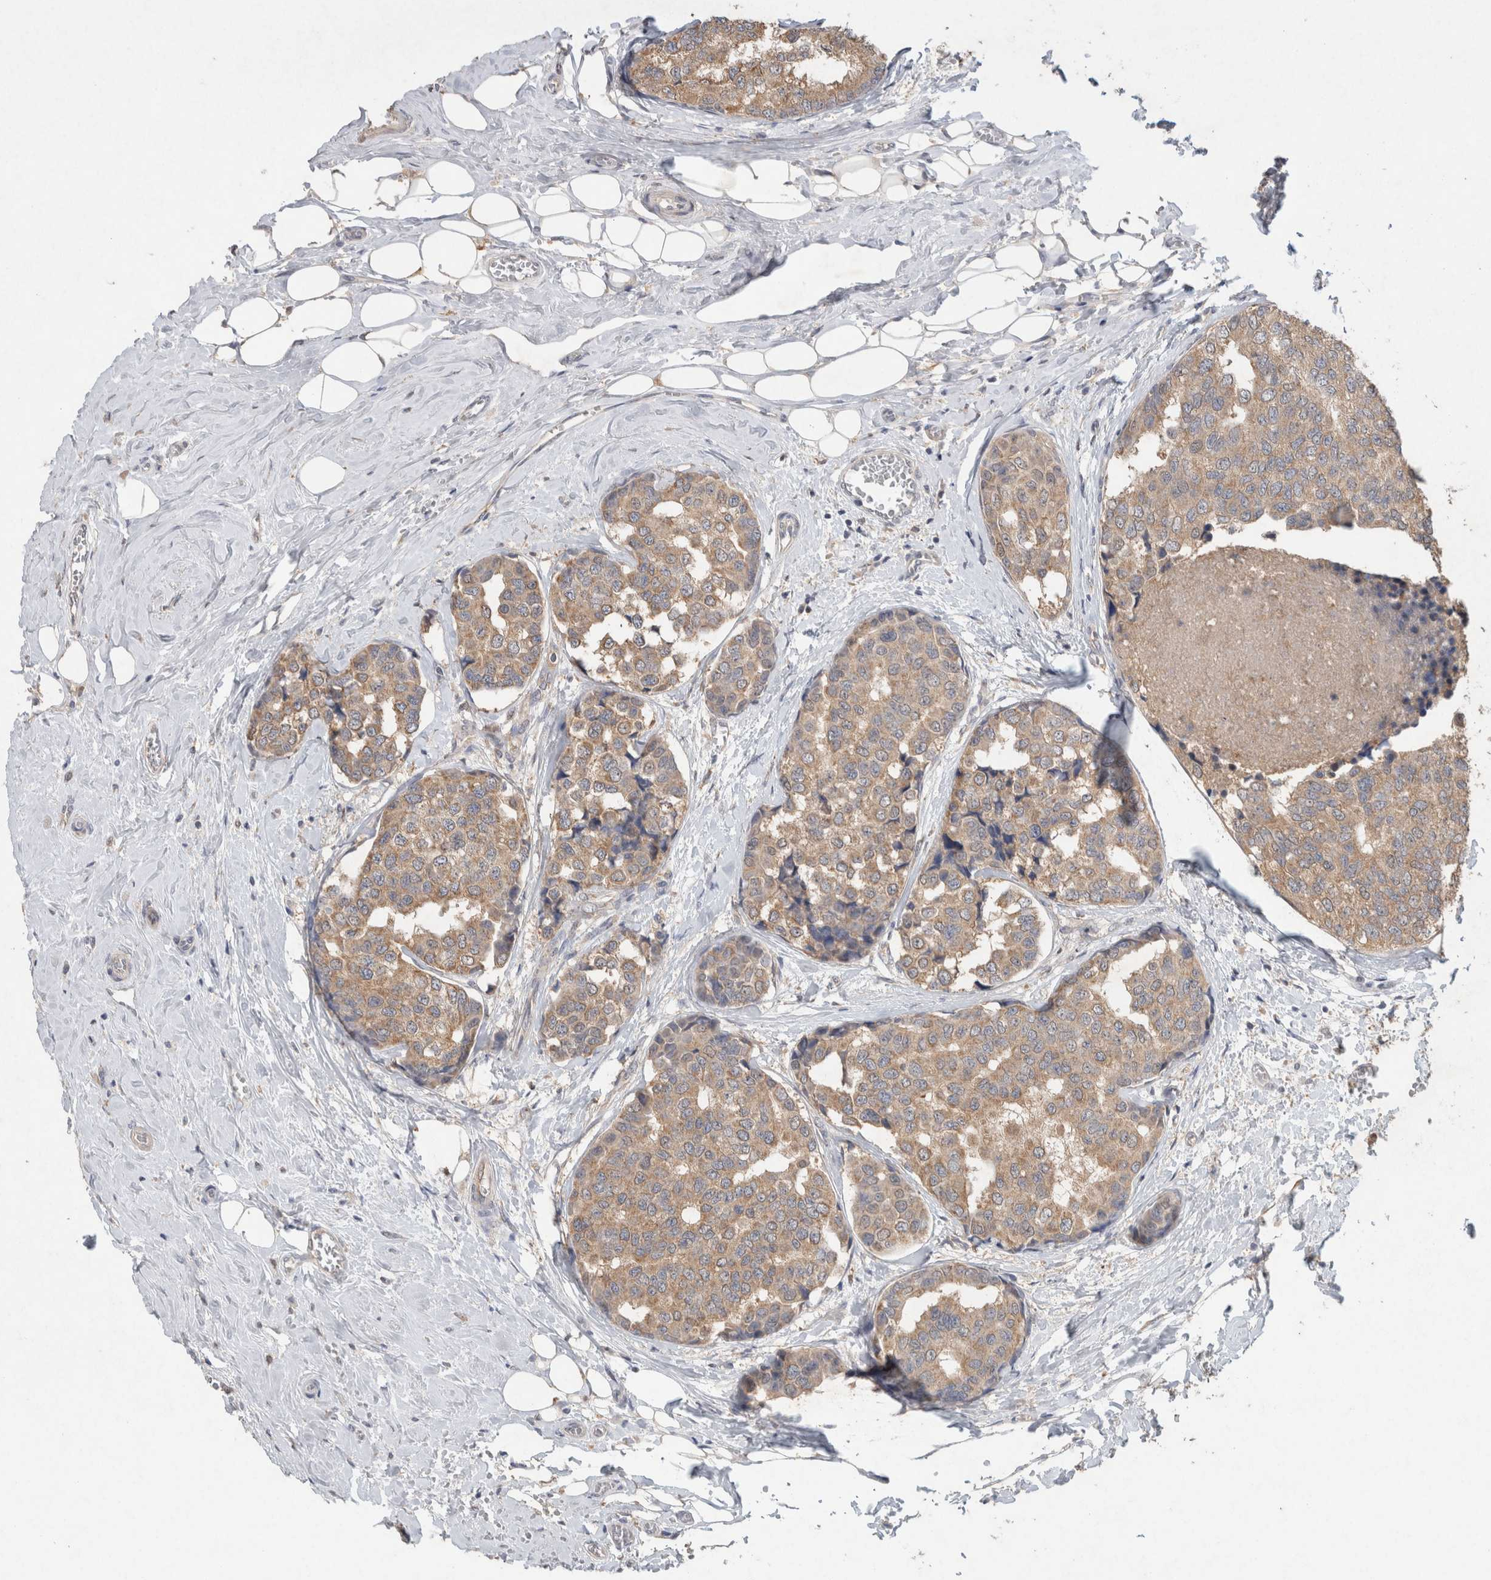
{"staining": {"intensity": "moderate", "quantity": ">75%", "location": "cytoplasmic/membranous"}, "tissue": "breast cancer", "cell_type": "Tumor cells", "image_type": "cancer", "snomed": [{"axis": "morphology", "description": "Normal tissue, NOS"}, {"axis": "morphology", "description": "Duct carcinoma"}, {"axis": "topography", "description": "Breast"}], "caption": "A high-resolution image shows IHC staining of breast invasive ductal carcinoma, which reveals moderate cytoplasmic/membranous staining in about >75% of tumor cells.", "gene": "RAB14", "patient": {"sex": "female", "age": 43}}